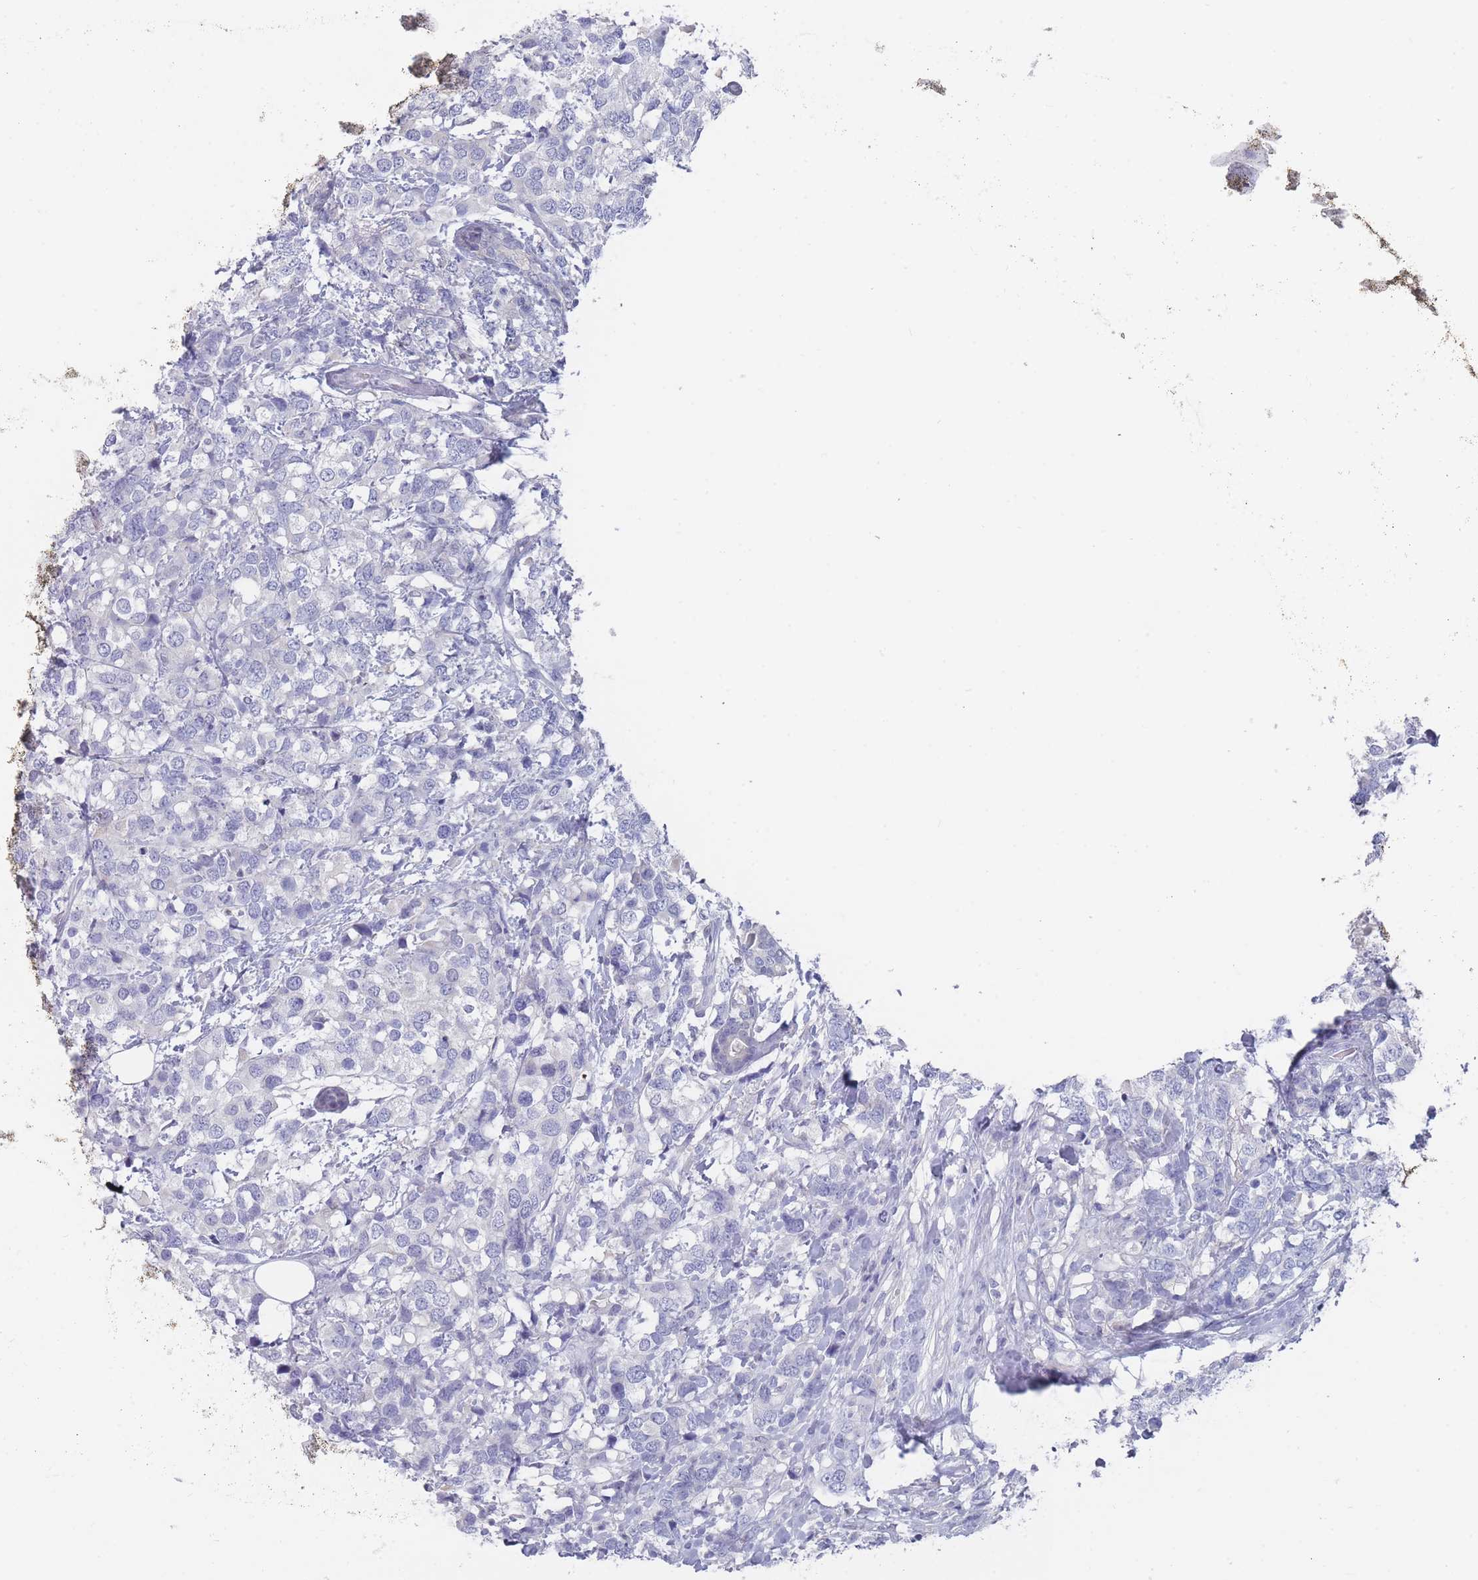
{"staining": {"intensity": "negative", "quantity": "none", "location": "none"}, "tissue": "breast cancer", "cell_type": "Tumor cells", "image_type": "cancer", "snomed": [{"axis": "morphology", "description": "Lobular carcinoma"}, {"axis": "topography", "description": "Breast"}], "caption": "IHC histopathology image of breast lobular carcinoma stained for a protein (brown), which exhibits no positivity in tumor cells.", "gene": "CYP51A1", "patient": {"sex": "female", "age": 59}}